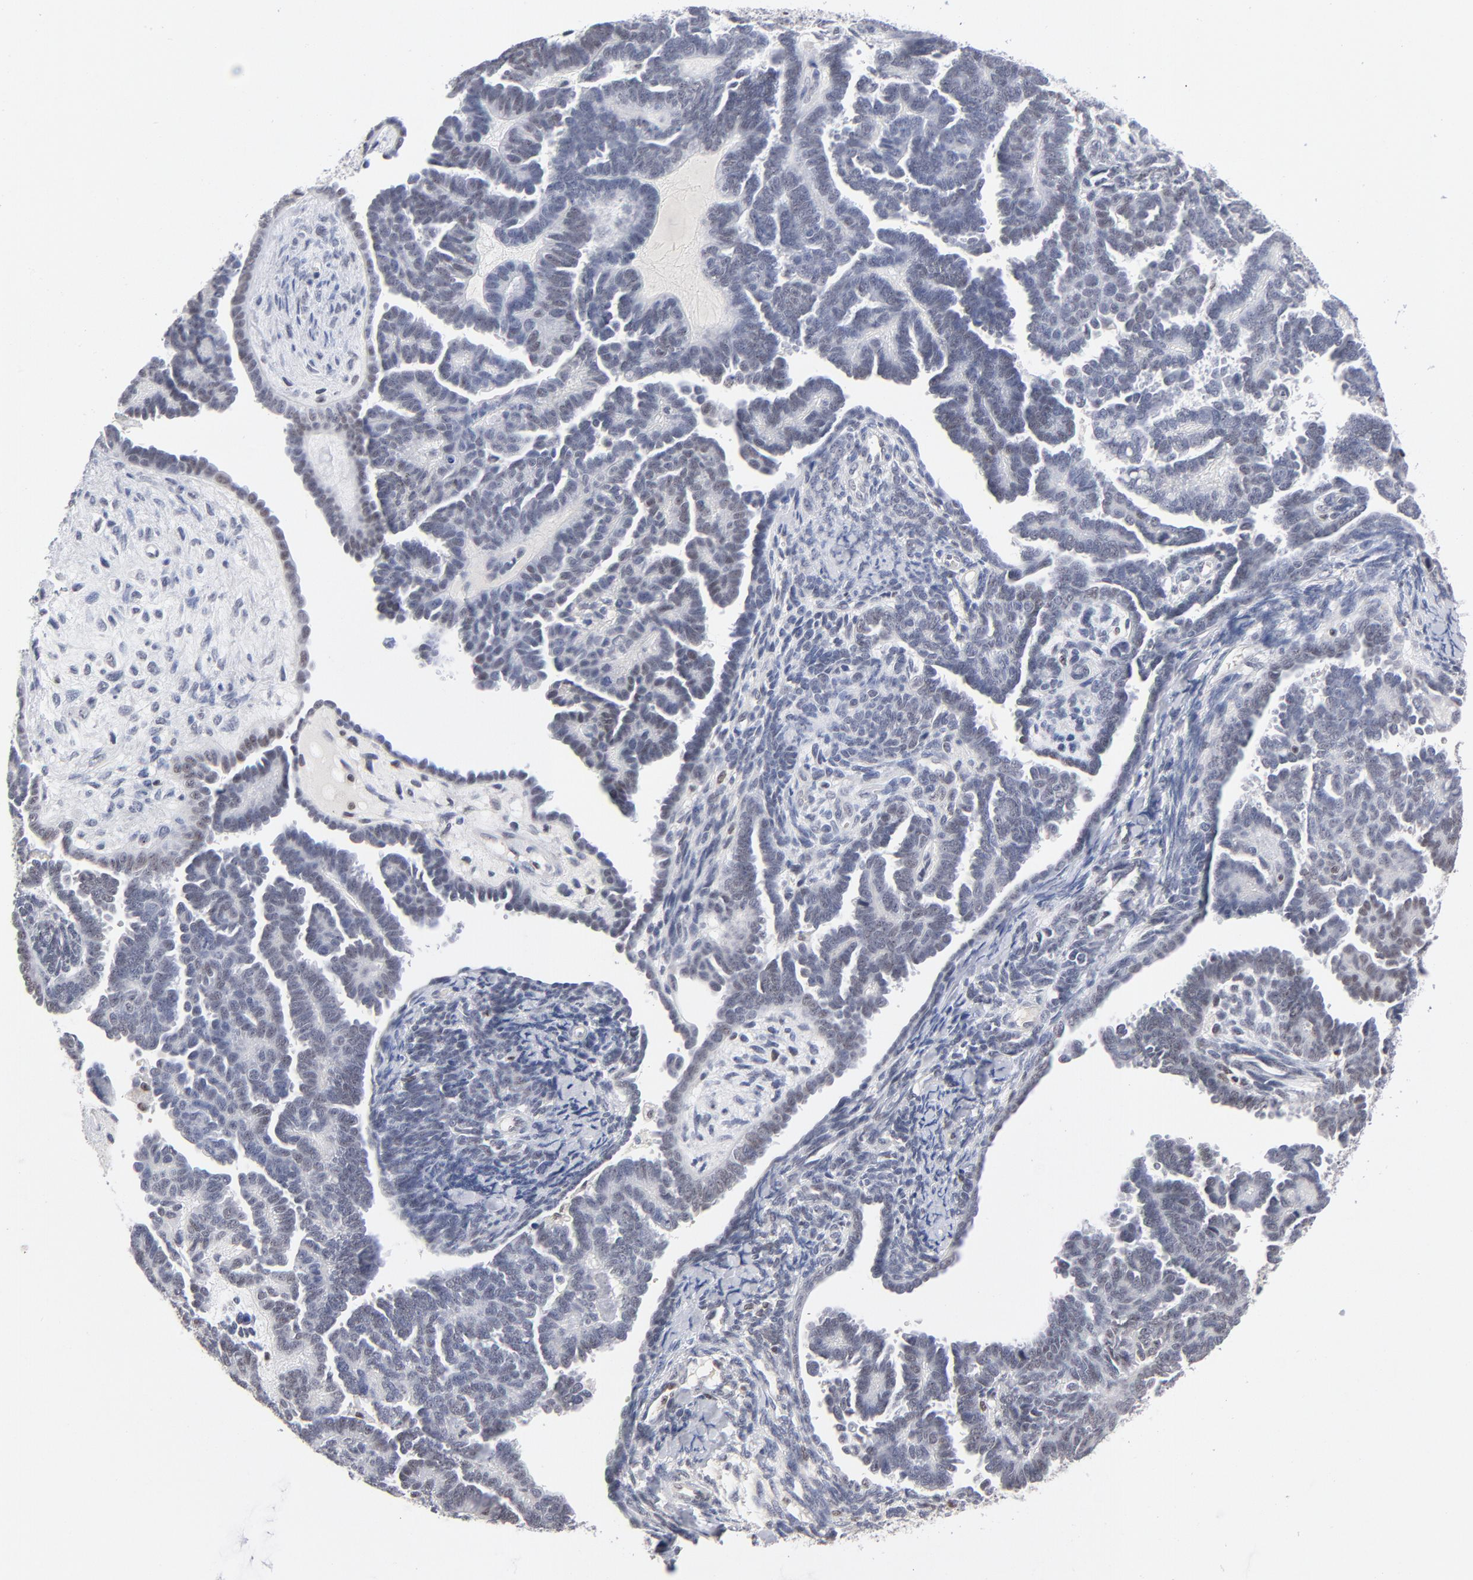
{"staining": {"intensity": "negative", "quantity": "none", "location": "none"}, "tissue": "endometrial cancer", "cell_type": "Tumor cells", "image_type": "cancer", "snomed": [{"axis": "morphology", "description": "Neoplasm, malignant, NOS"}, {"axis": "topography", "description": "Endometrium"}], "caption": "An immunohistochemistry histopathology image of endometrial cancer is shown. There is no staining in tumor cells of endometrial cancer. (DAB immunohistochemistry (IHC), high magnification).", "gene": "MAX", "patient": {"sex": "female", "age": 74}}